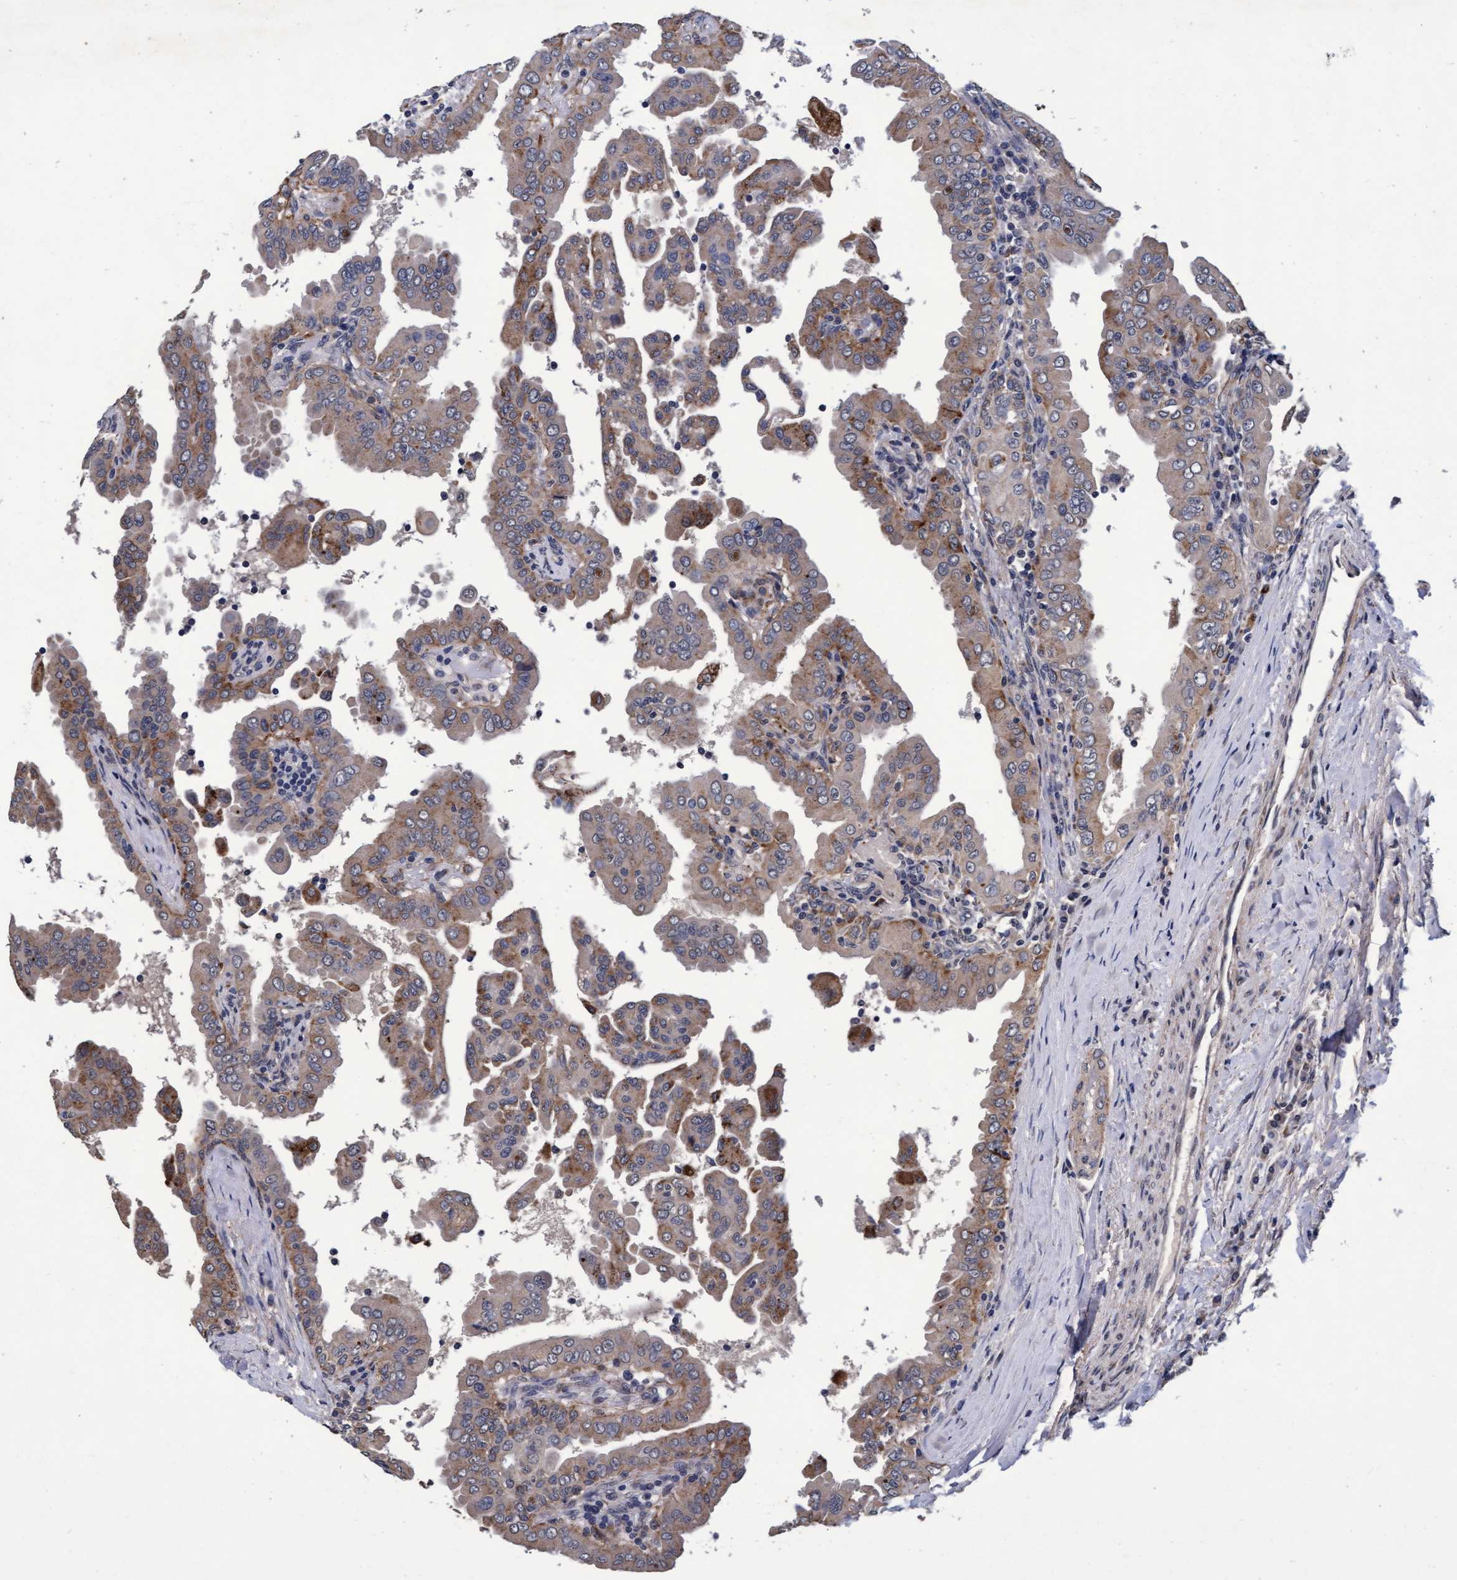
{"staining": {"intensity": "moderate", "quantity": "<25%", "location": "cytoplasmic/membranous"}, "tissue": "thyroid cancer", "cell_type": "Tumor cells", "image_type": "cancer", "snomed": [{"axis": "morphology", "description": "Papillary adenocarcinoma, NOS"}, {"axis": "topography", "description": "Thyroid gland"}], "caption": "Immunohistochemical staining of thyroid cancer (papillary adenocarcinoma) displays moderate cytoplasmic/membranous protein positivity in approximately <25% of tumor cells.", "gene": "CPQ", "patient": {"sex": "male", "age": 33}}